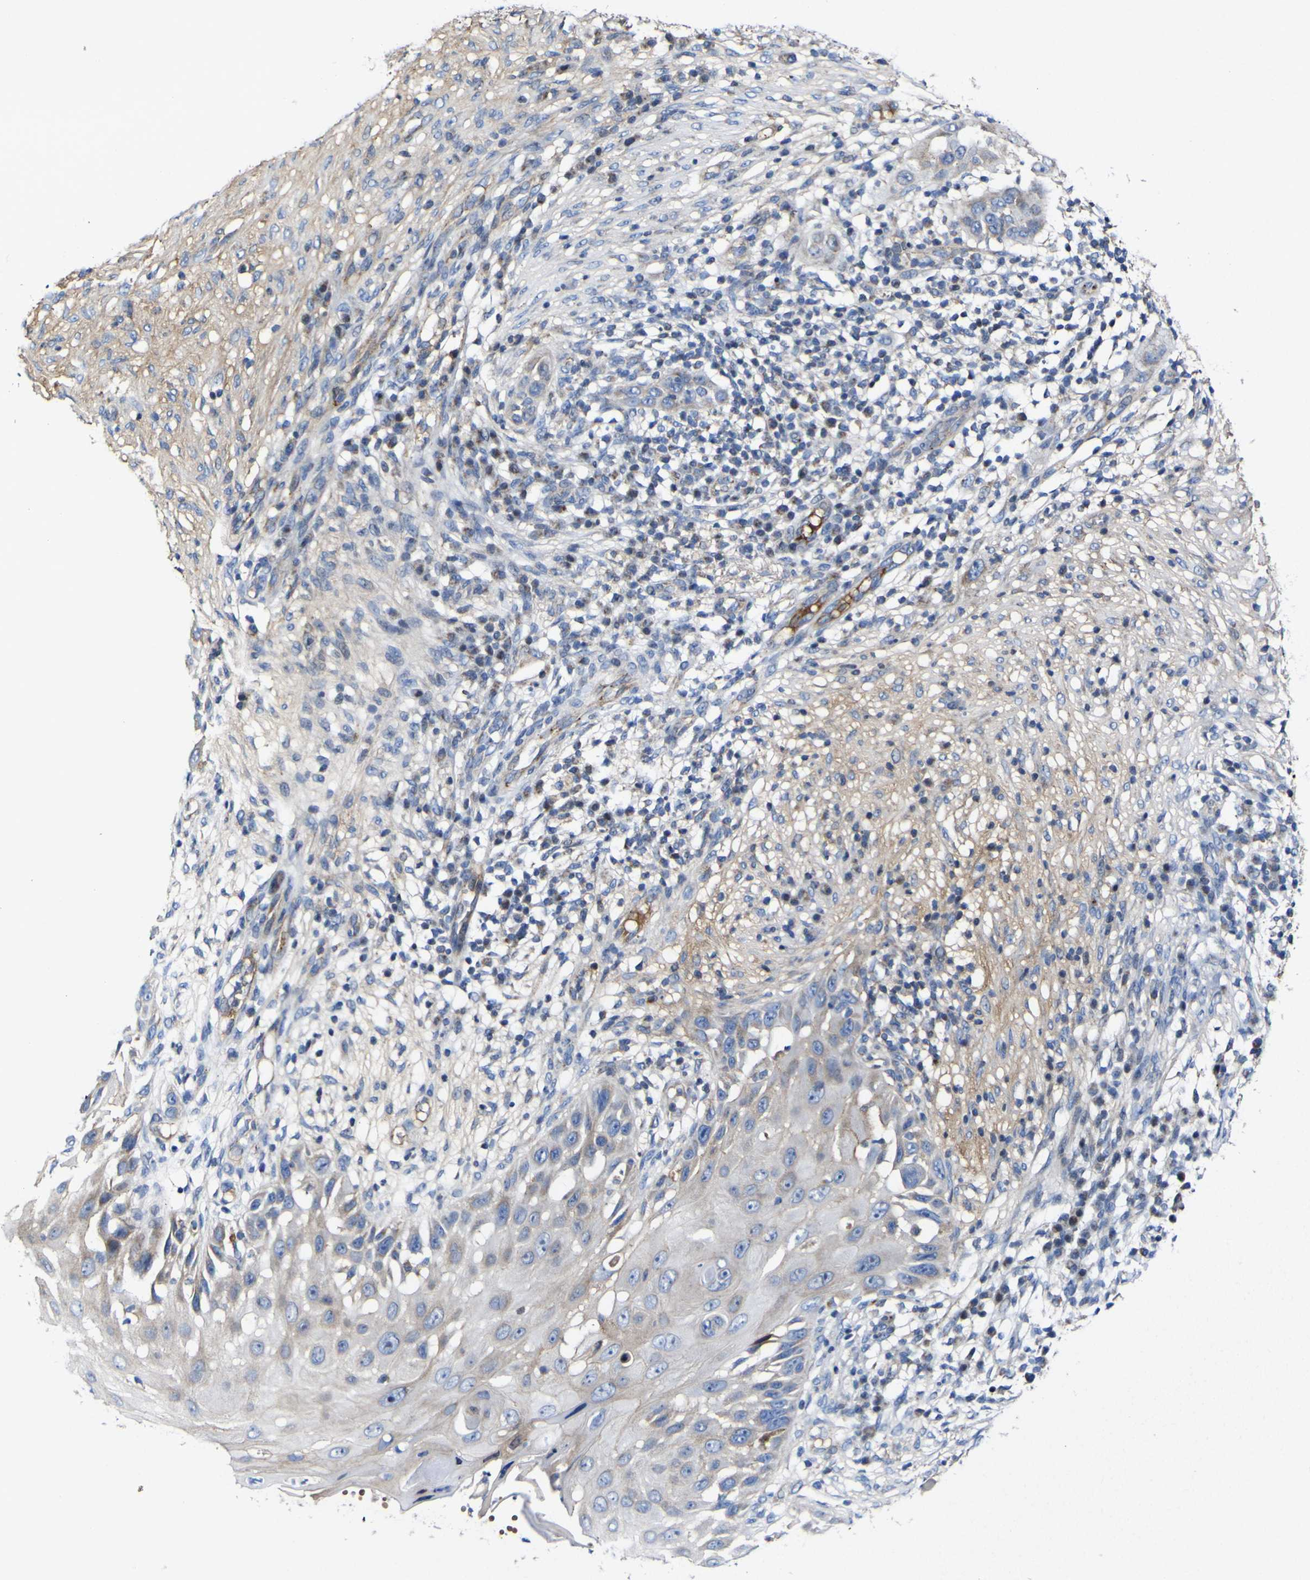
{"staining": {"intensity": "weak", "quantity": "<25%", "location": "cytoplasmic/membranous"}, "tissue": "skin cancer", "cell_type": "Tumor cells", "image_type": "cancer", "snomed": [{"axis": "morphology", "description": "Squamous cell carcinoma, NOS"}, {"axis": "topography", "description": "Skin"}], "caption": "A high-resolution photomicrograph shows immunohistochemistry (IHC) staining of skin cancer (squamous cell carcinoma), which shows no significant positivity in tumor cells.", "gene": "CCDC90B", "patient": {"sex": "female", "age": 44}}